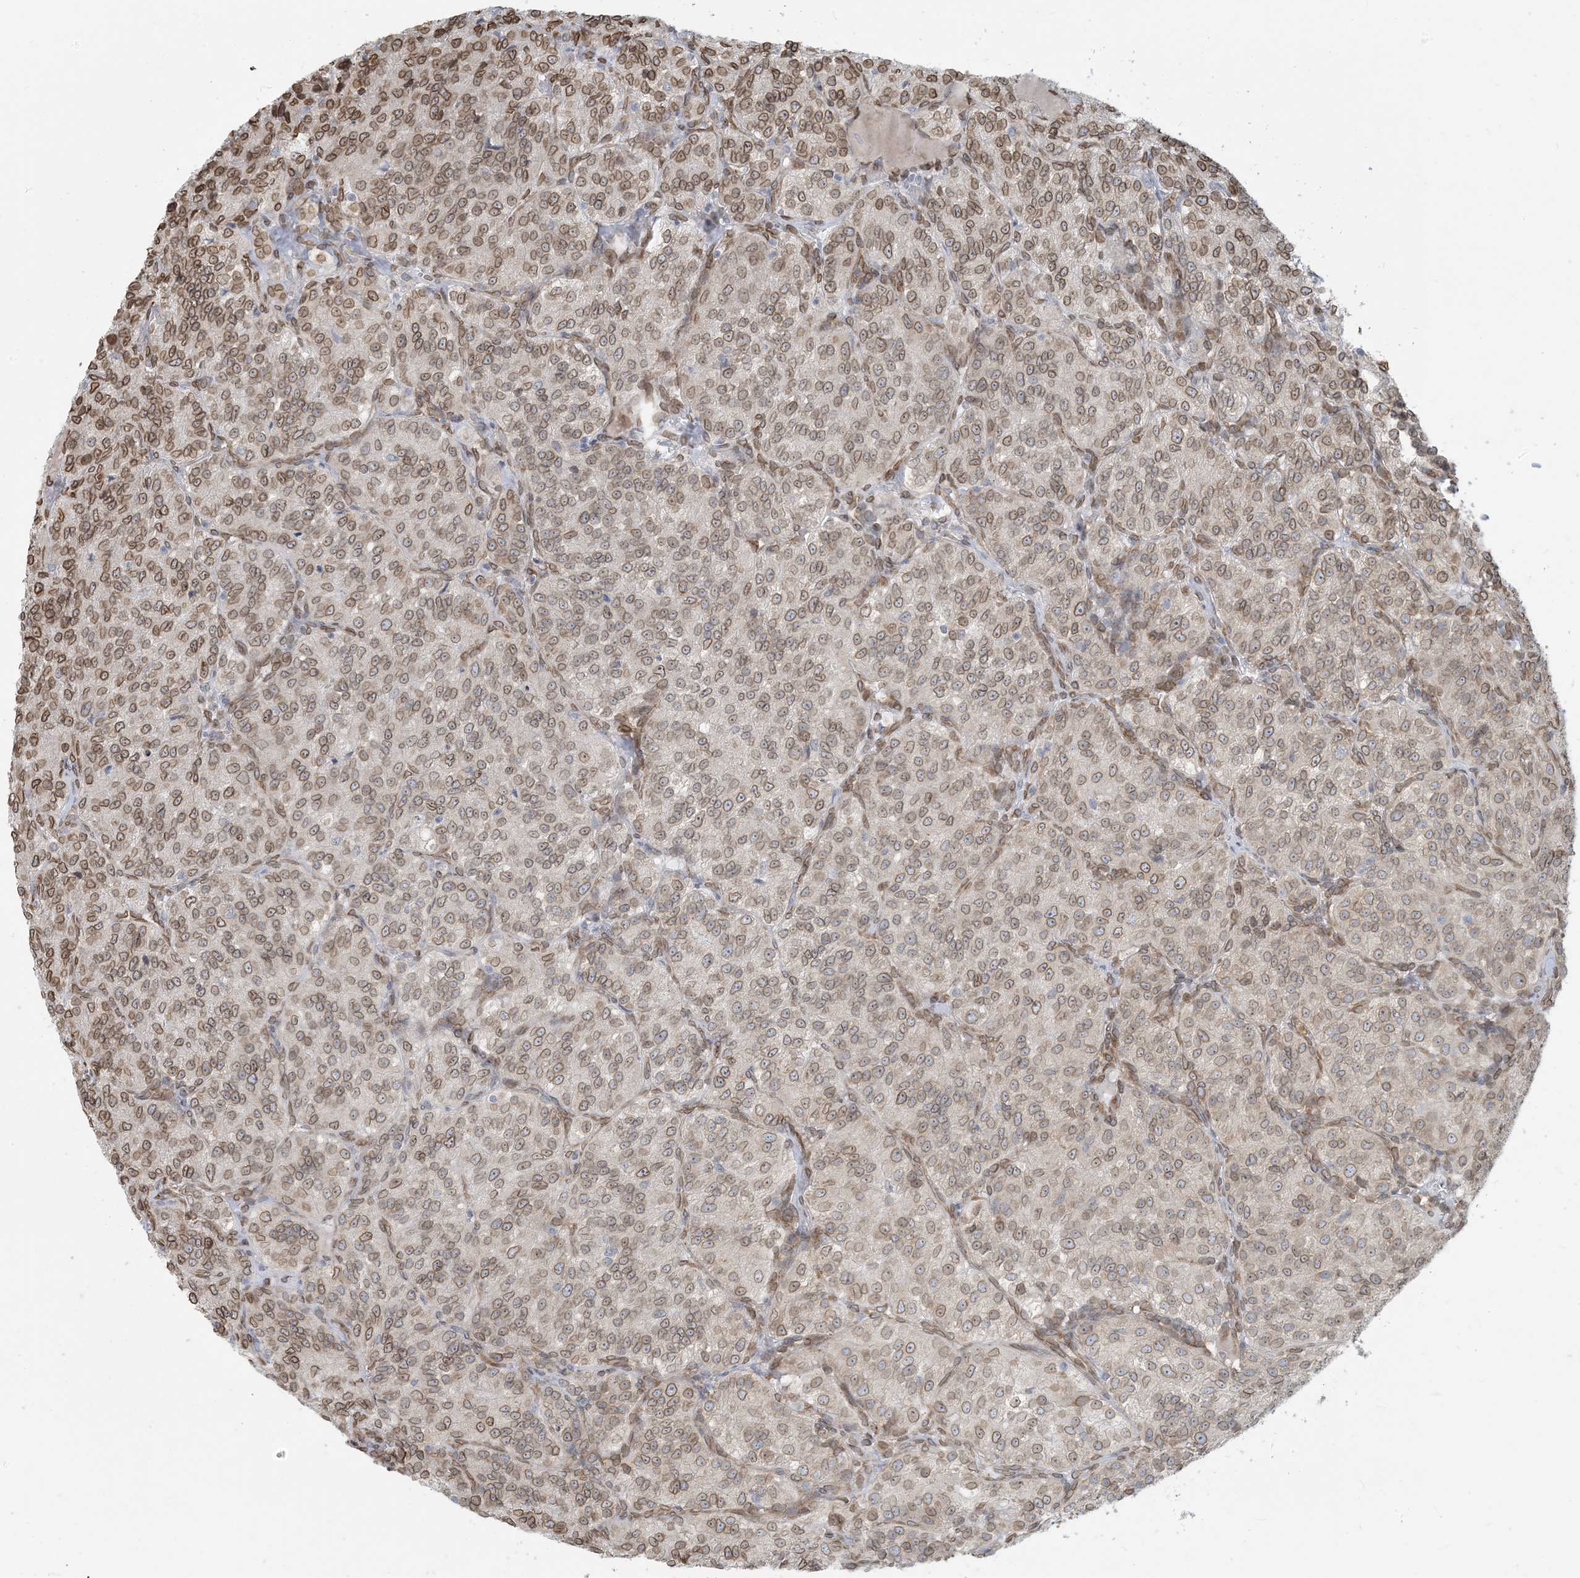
{"staining": {"intensity": "moderate", "quantity": ">75%", "location": "cytoplasmic/membranous,nuclear"}, "tissue": "renal cancer", "cell_type": "Tumor cells", "image_type": "cancer", "snomed": [{"axis": "morphology", "description": "Adenocarcinoma, NOS"}, {"axis": "topography", "description": "Kidney"}], "caption": "There is medium levels of moderate cytoplasmic/membranous and nuclear positivity in tumor cells of renal adenocarcinoma, as demonstrated by immunohistochemical staining (brown color).", "gene": "WWP1", "patient": {"sex": "female", "age": 63}}